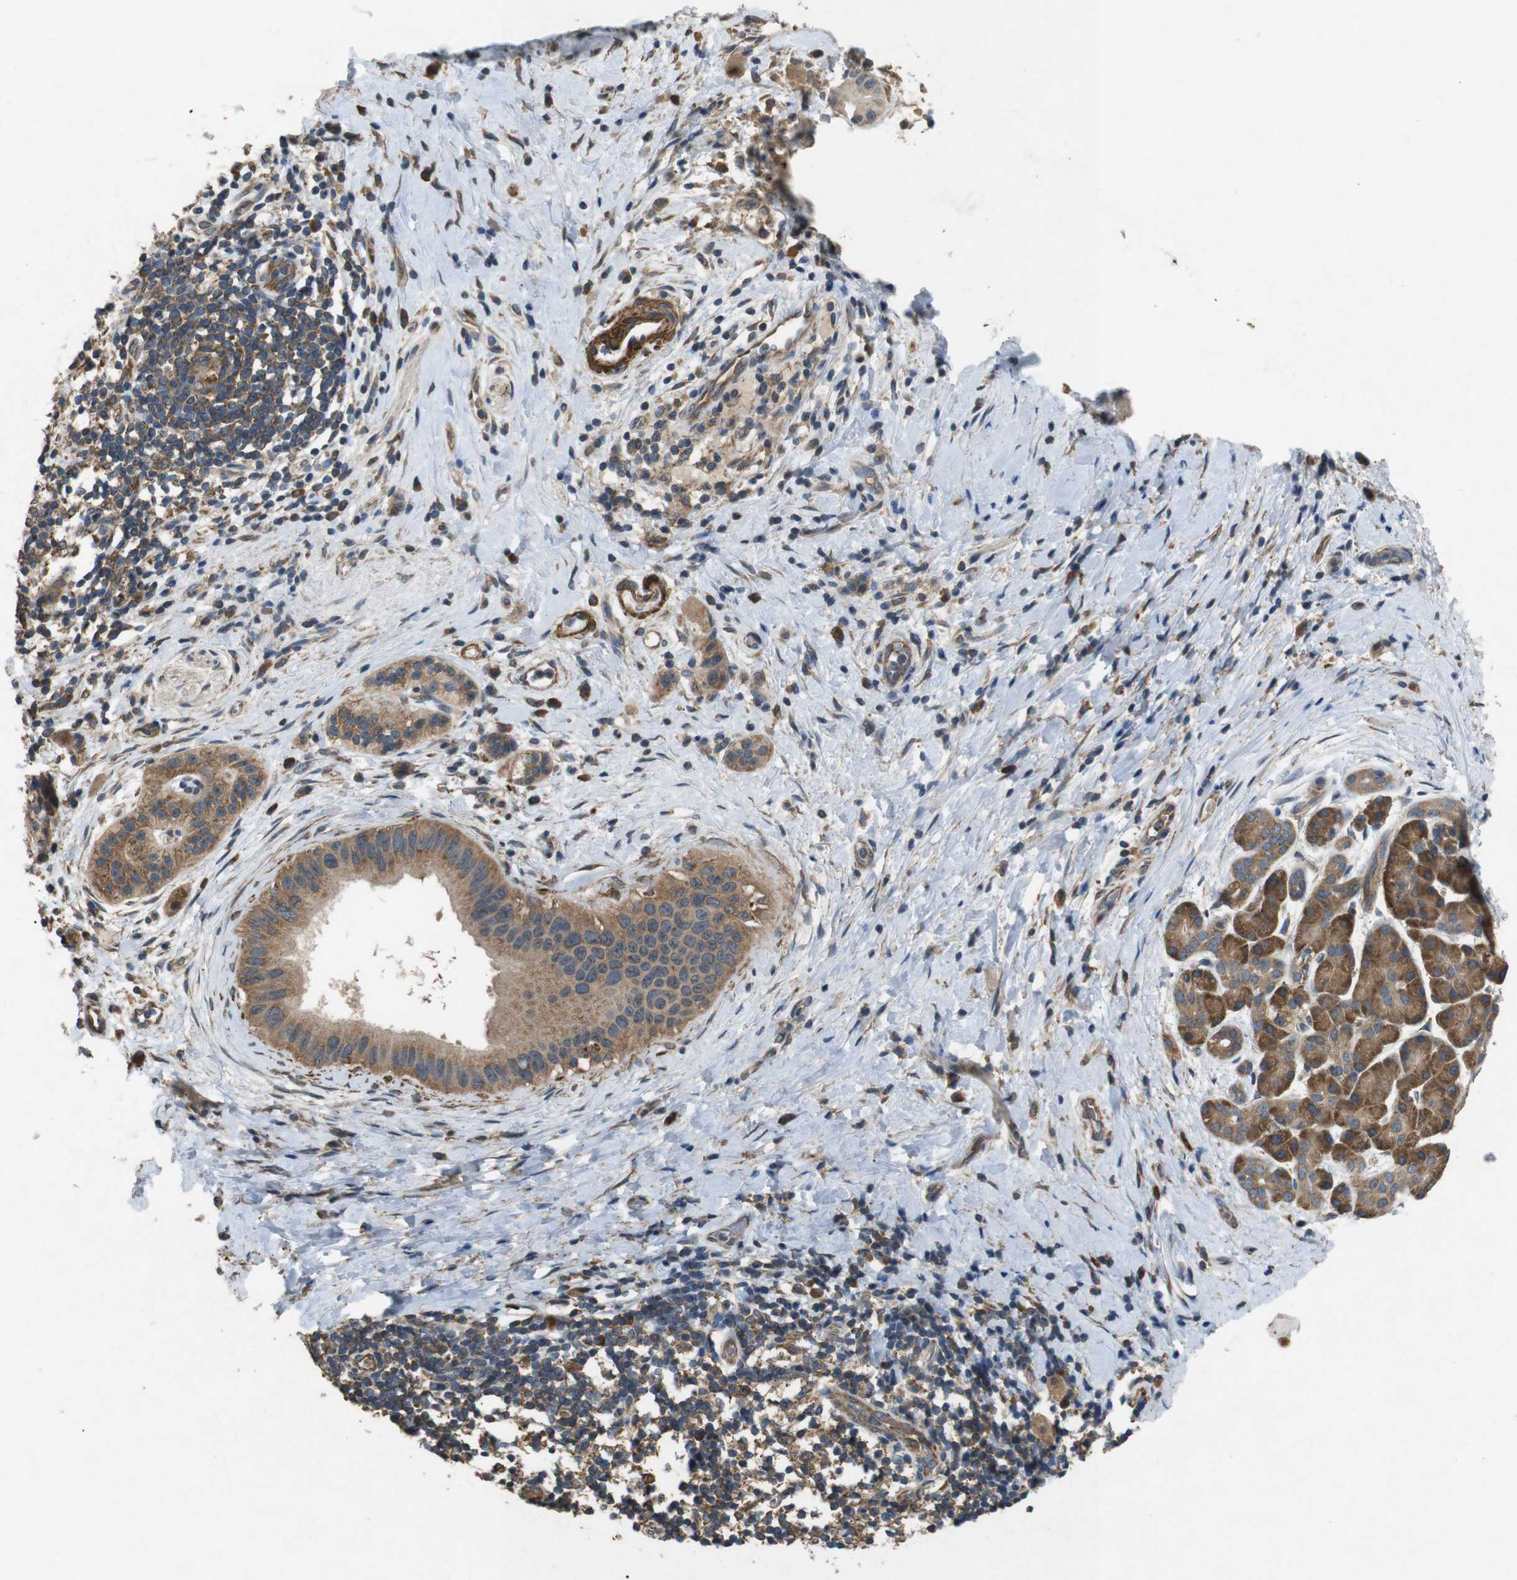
{"staining": {"intensity": "moderate", "quantity": ">75%", "location": "cytoplasmic/membranous"}, "tissue": "pancreatic cancer", "cell_type": "Tumor cells", "image_type": "cancer", "snomed": [{"axis": "morphology", "description": "Adenocarcinoma, NOS"}, {"axis": "topography", "description": "Pancreas"}], "caption": "A brown stain shows moderate cytoplasmic/membranous positivity of a protein in pancreatic cancer (adenocarcinoma) tumor cells.", "gene": "BNIP3", "patient": {"sex": "male", "age": 55}}